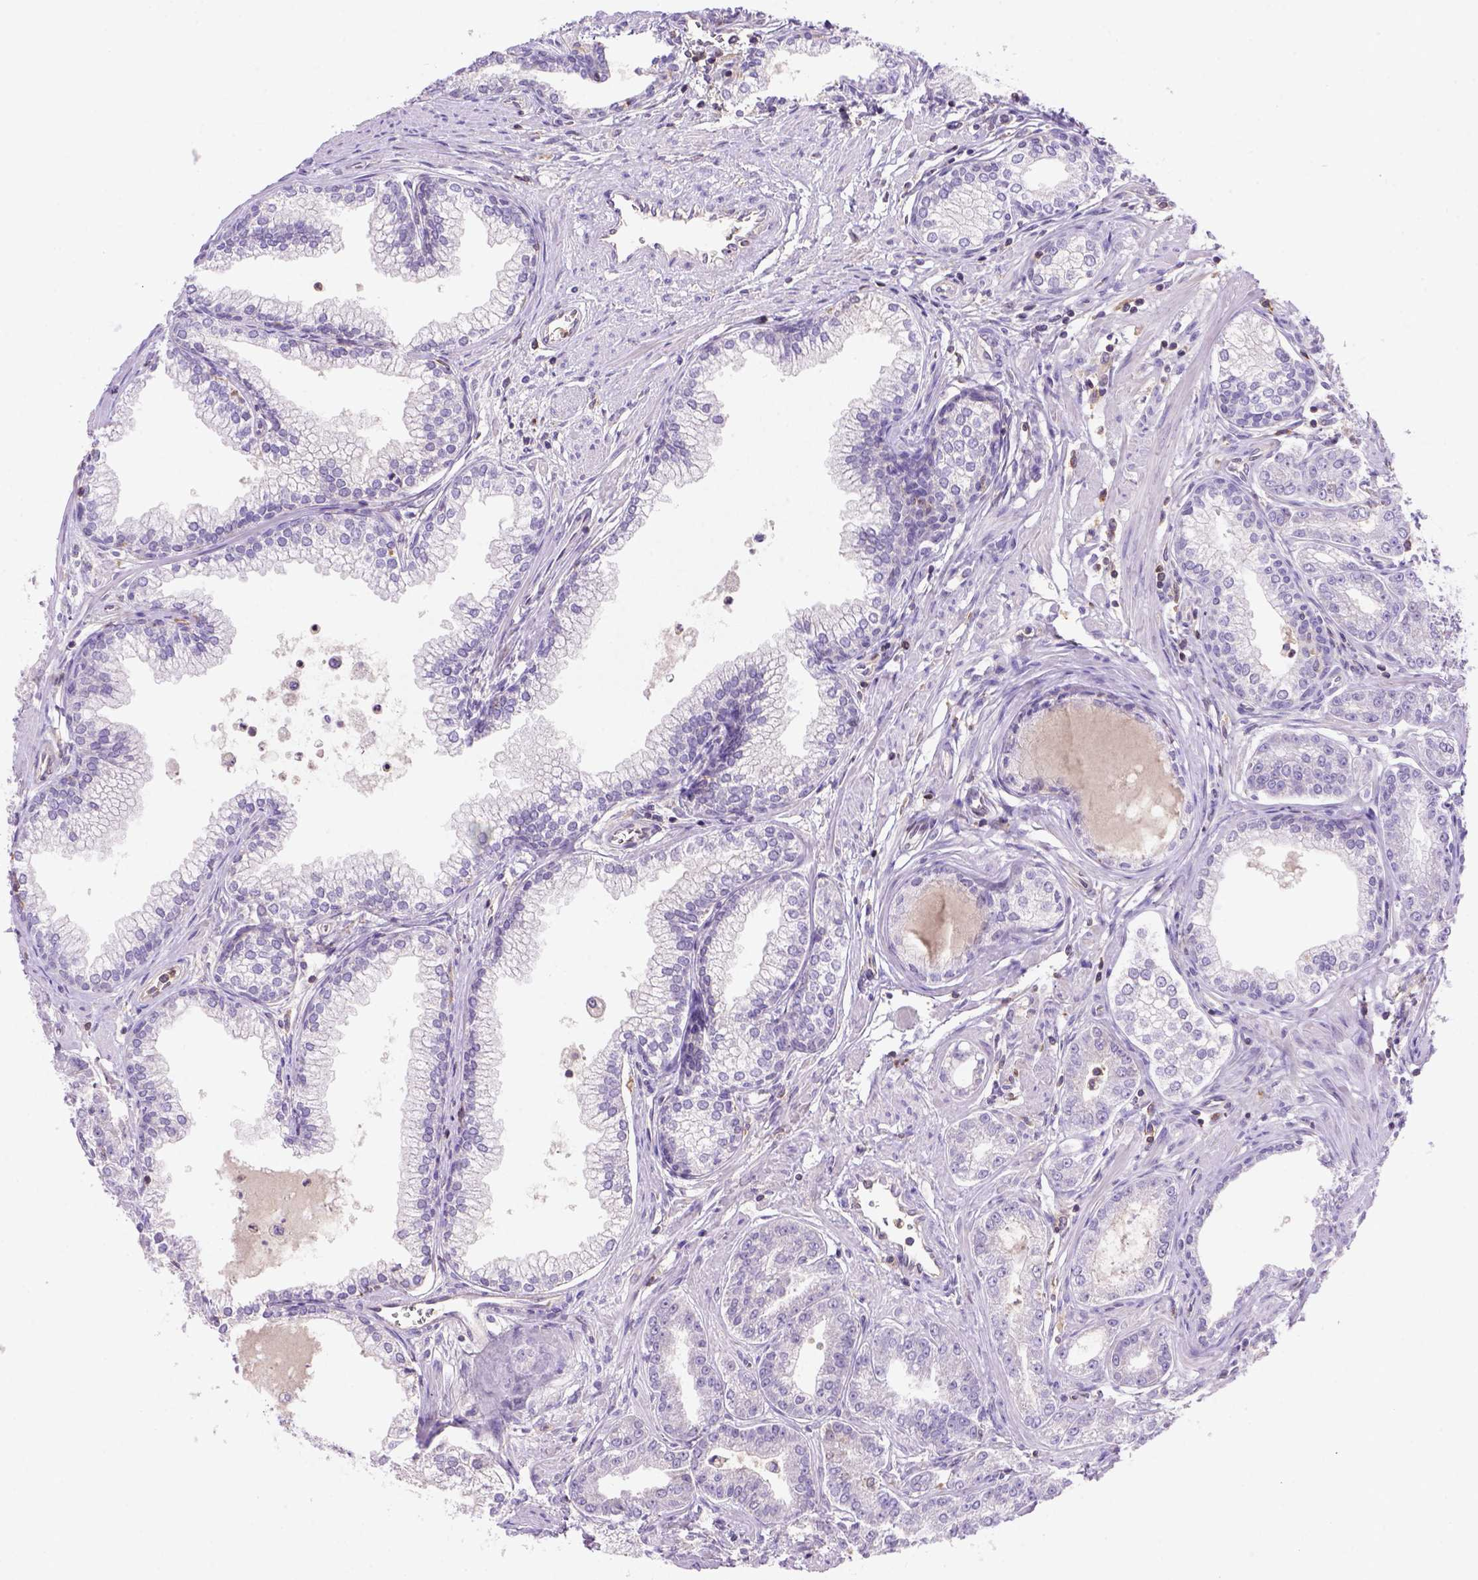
{"staining": {"intensity": "negative", "quantity": "none", "location": "none"}, "tissue": "prostate cancer", "cell_type": "Tumor cells", "image_type": "cancer", "snomed": [{"axis": "morphology", "description": "Adenocarcinoma, NOS"}, {"axis": "topography", "description": "Prostate"}], "caption": "This is a image of immunohistochemistry staining of prostate cancer (adenocarcinoma), which shows no positivity in tumor cells. Brightfield microscopy of immunohistochemistry stained with DAB (brown) and hematoxylin (blue), captured at high magnification.", "gene": "INPP5D", "patient": {"sex": "male", "age": 71}}